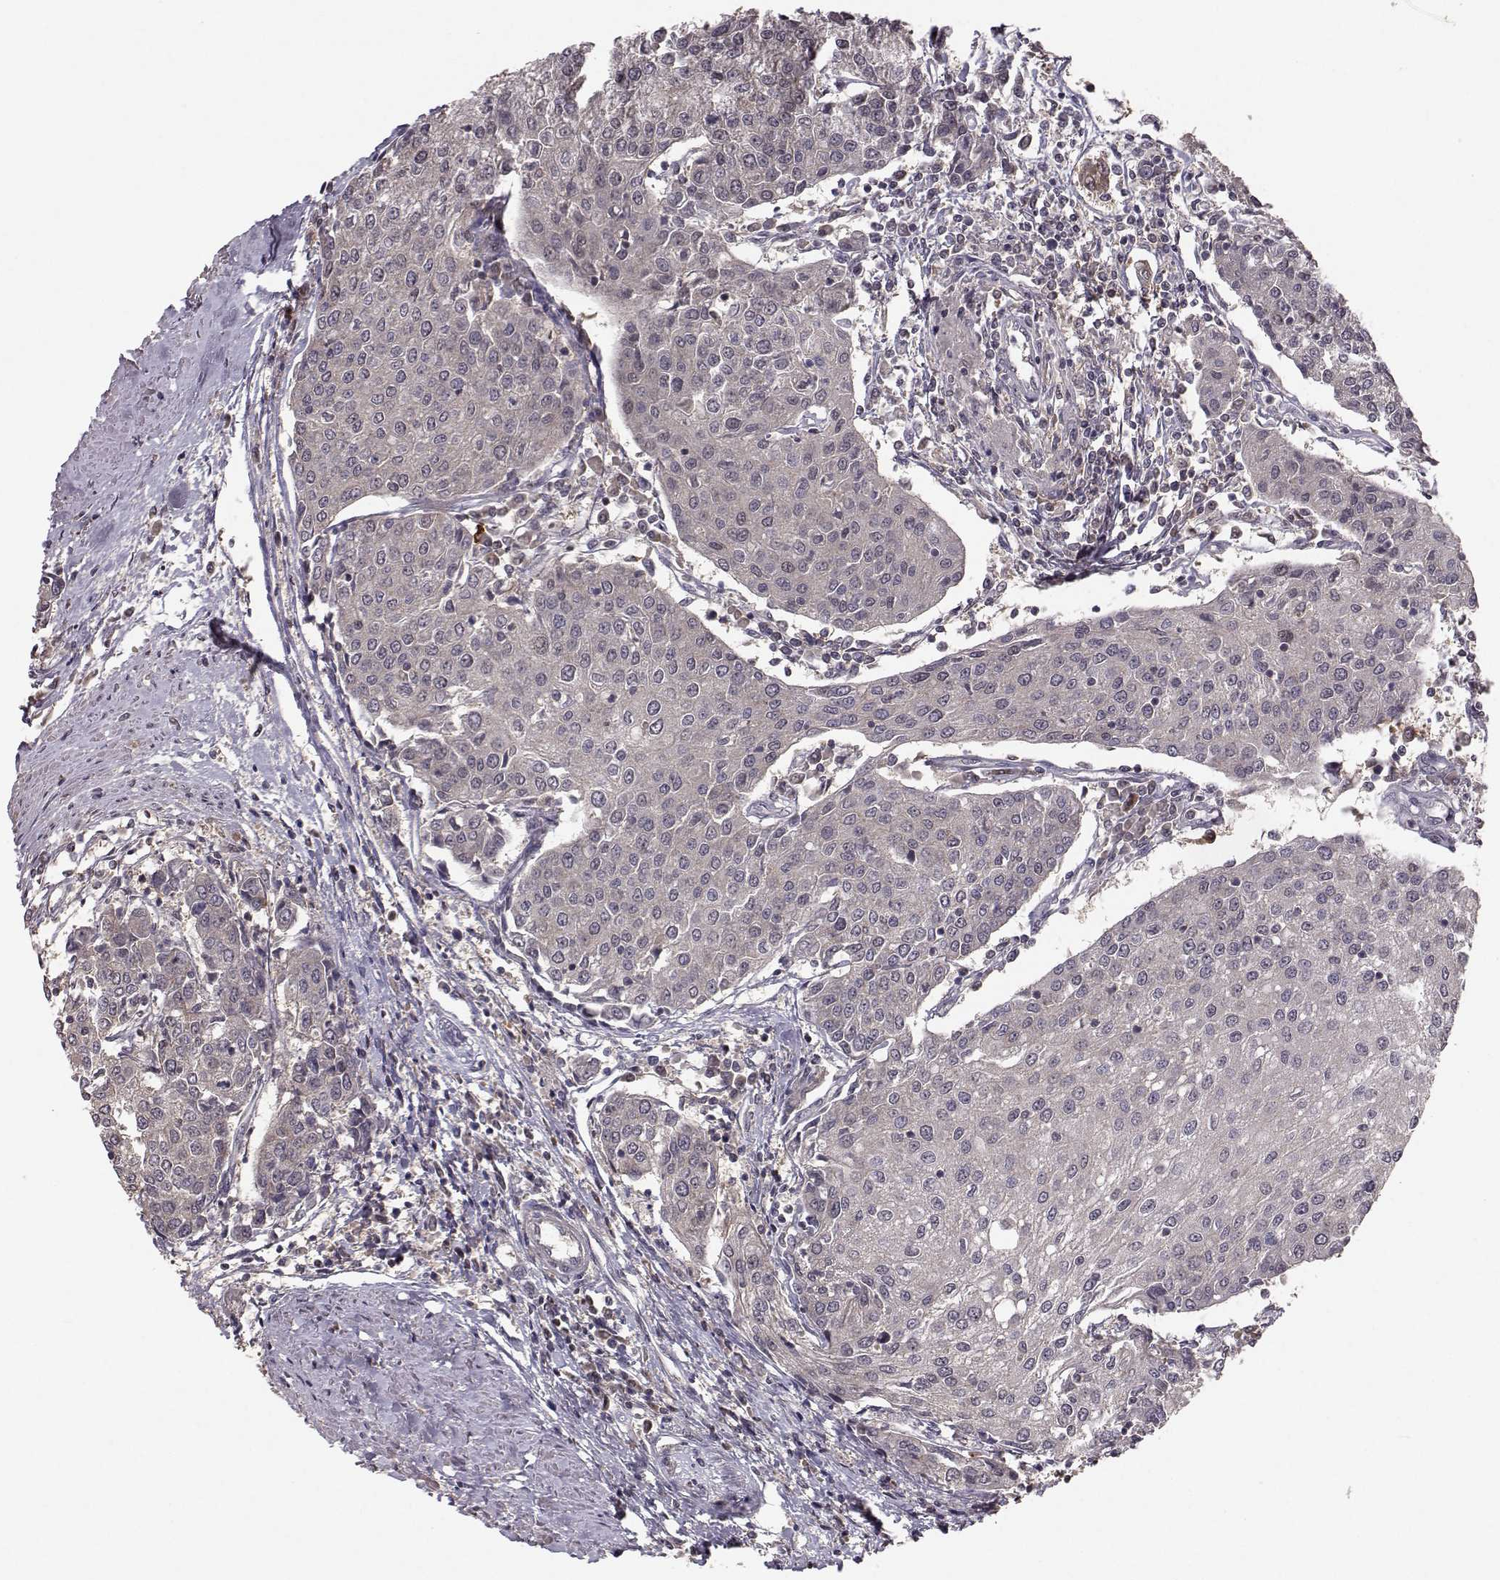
{"staining": {"intensity": "negative", "quantity": "none", "location": "none"}, "tissue": "urothelial cancer", "cell_type": "Tumor cells", "image_type": "cancer", "snomed": [{"axis": "morphology", "description": "Urothelial carcinoma, High grade"}, {"axis": "topography", "description": "Urinary bladder"}], "caption": "Photomicrograph shows no protein staining in tumor cells of urothelial cancer tissue. (Brightfield microscopy of DAB (3,3'-diaminobenzidine) immunohistochemistry at high magnification).", "gene": "PLEKHG3", "patient": {"sex": "female", "age": 85}}